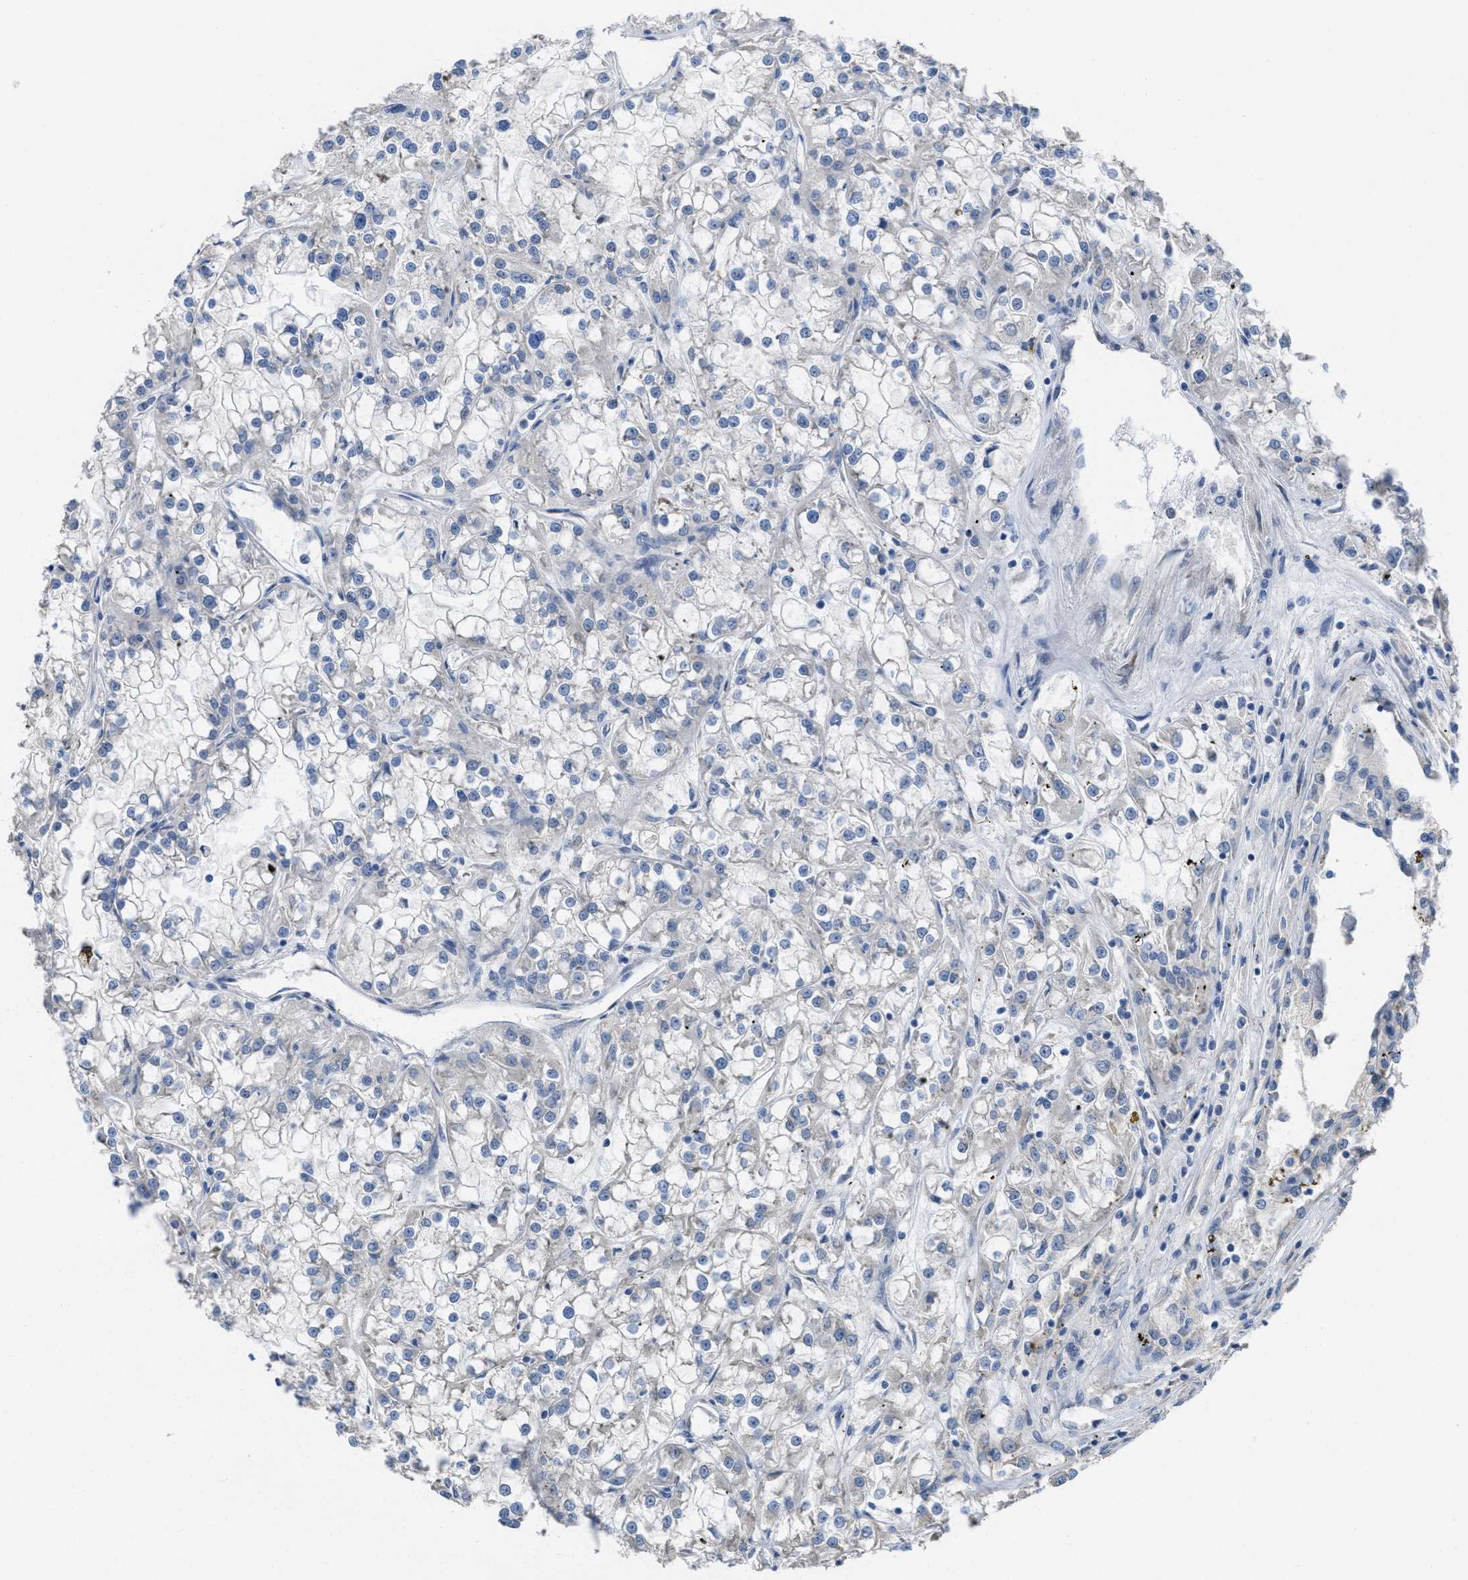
{"staining": {"intensity": "negative", "quantity": "none", "location": "none"}, "tissue": "renal cancer", "cell_type": "Tumor cells", "image_type": "cancer", "snomed": [{"axis": "morphology", "description": "Adenocarcinoma, NOS"}, {"axis": "topography", "description": "Kidney"}], "caption": "Tumor cells are negative for brown protein staining in renal cancer (adenocarcinoma).", "gene": "CDPF1", "patient": {"sex": "female", "age": 52}}